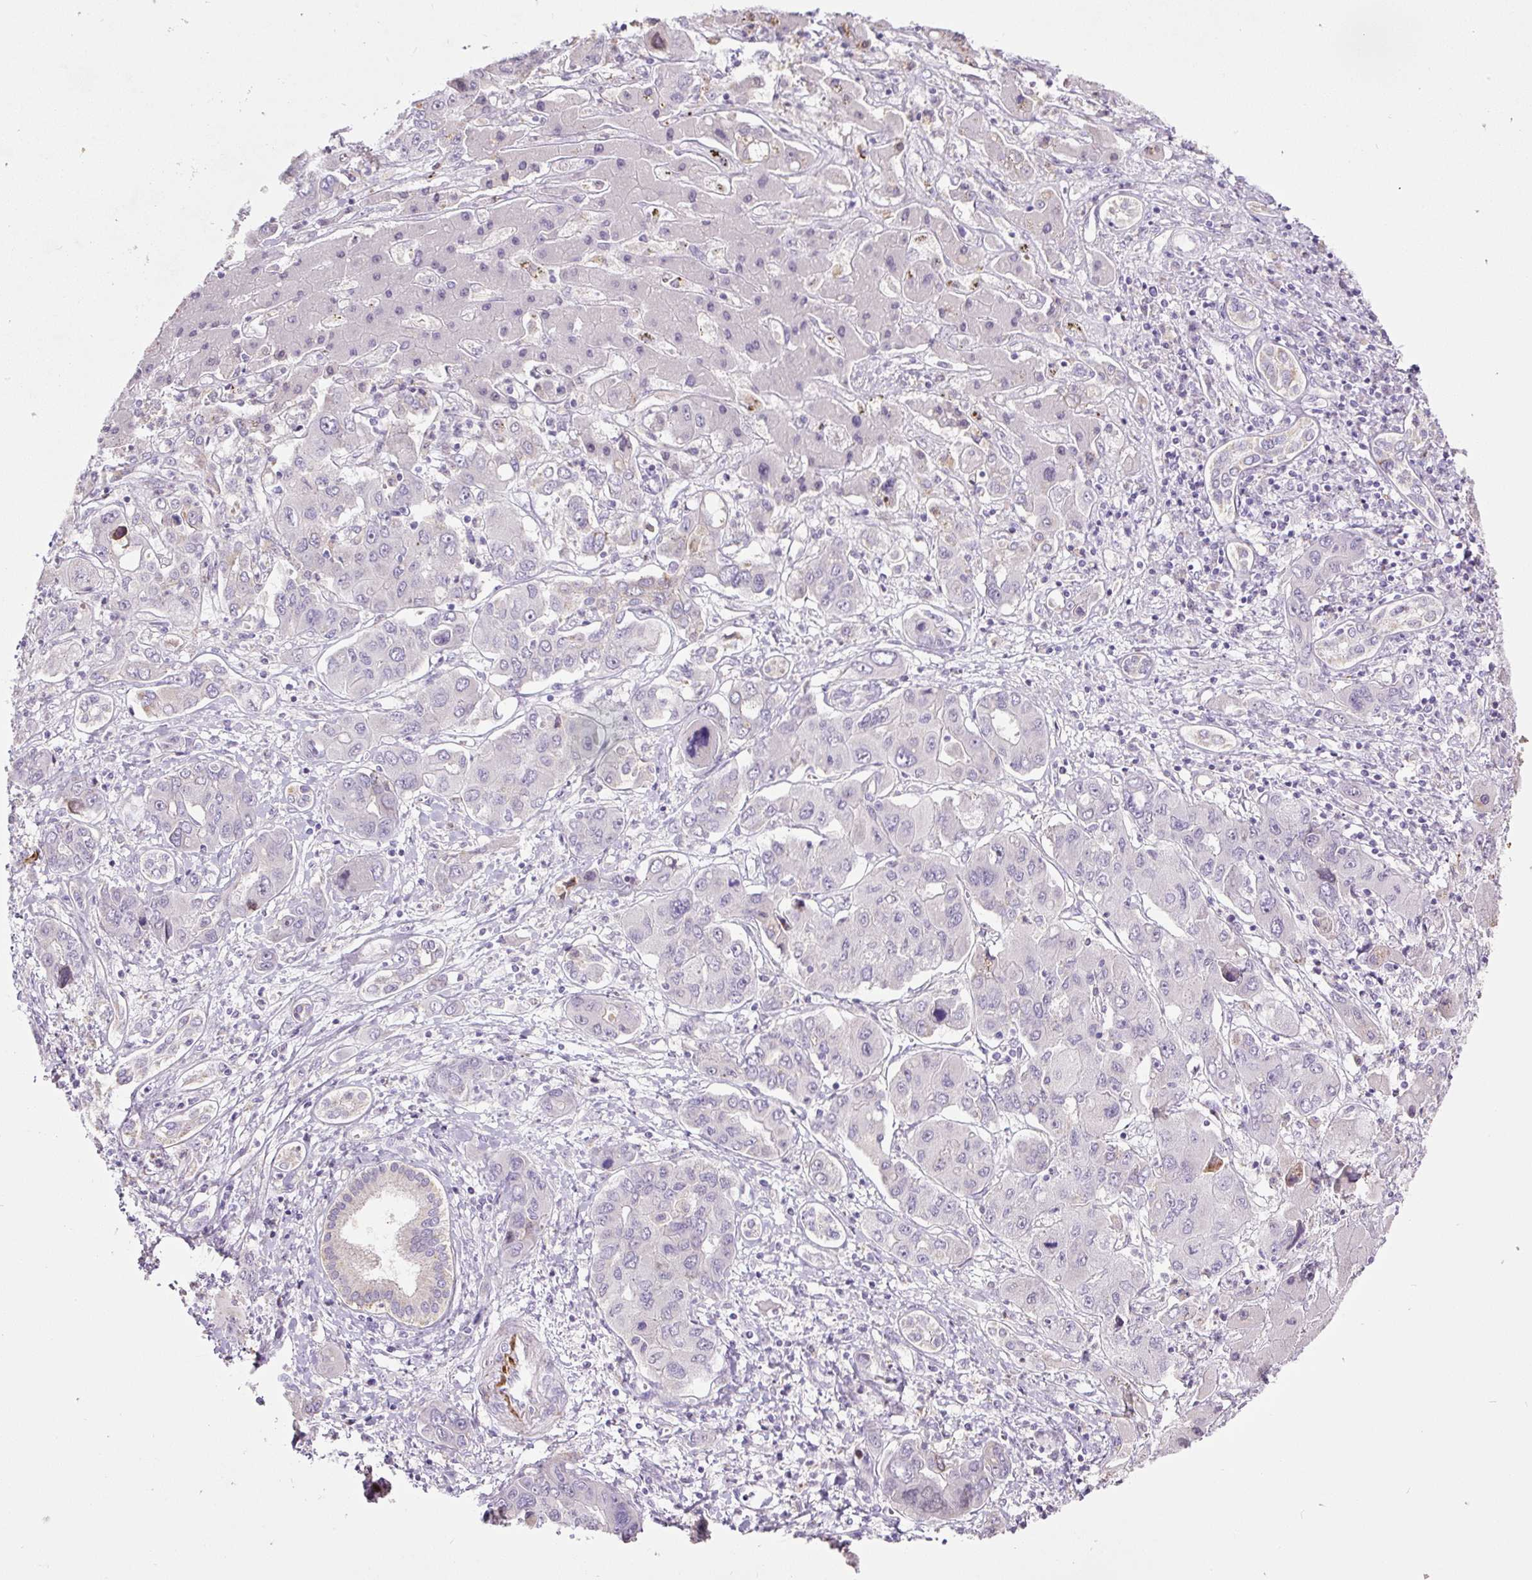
{"staining": {"intensity": "negative", "quantity": "none", "location": "none"}, "tissue": "liver cancer", "cell_type": "Tumor cells", "image_type": "cancer", "snomed": [{"axis": "morphology", "description": "Cholangiocarcinoma"}, {"axis": "topography", "description": "Liver"}], "caption": "Liver cancer stained for a protein using IHC shows no positivity tumor cells.", "gene": "HPS4", "patient": {"sex": "male", "age": 67}}